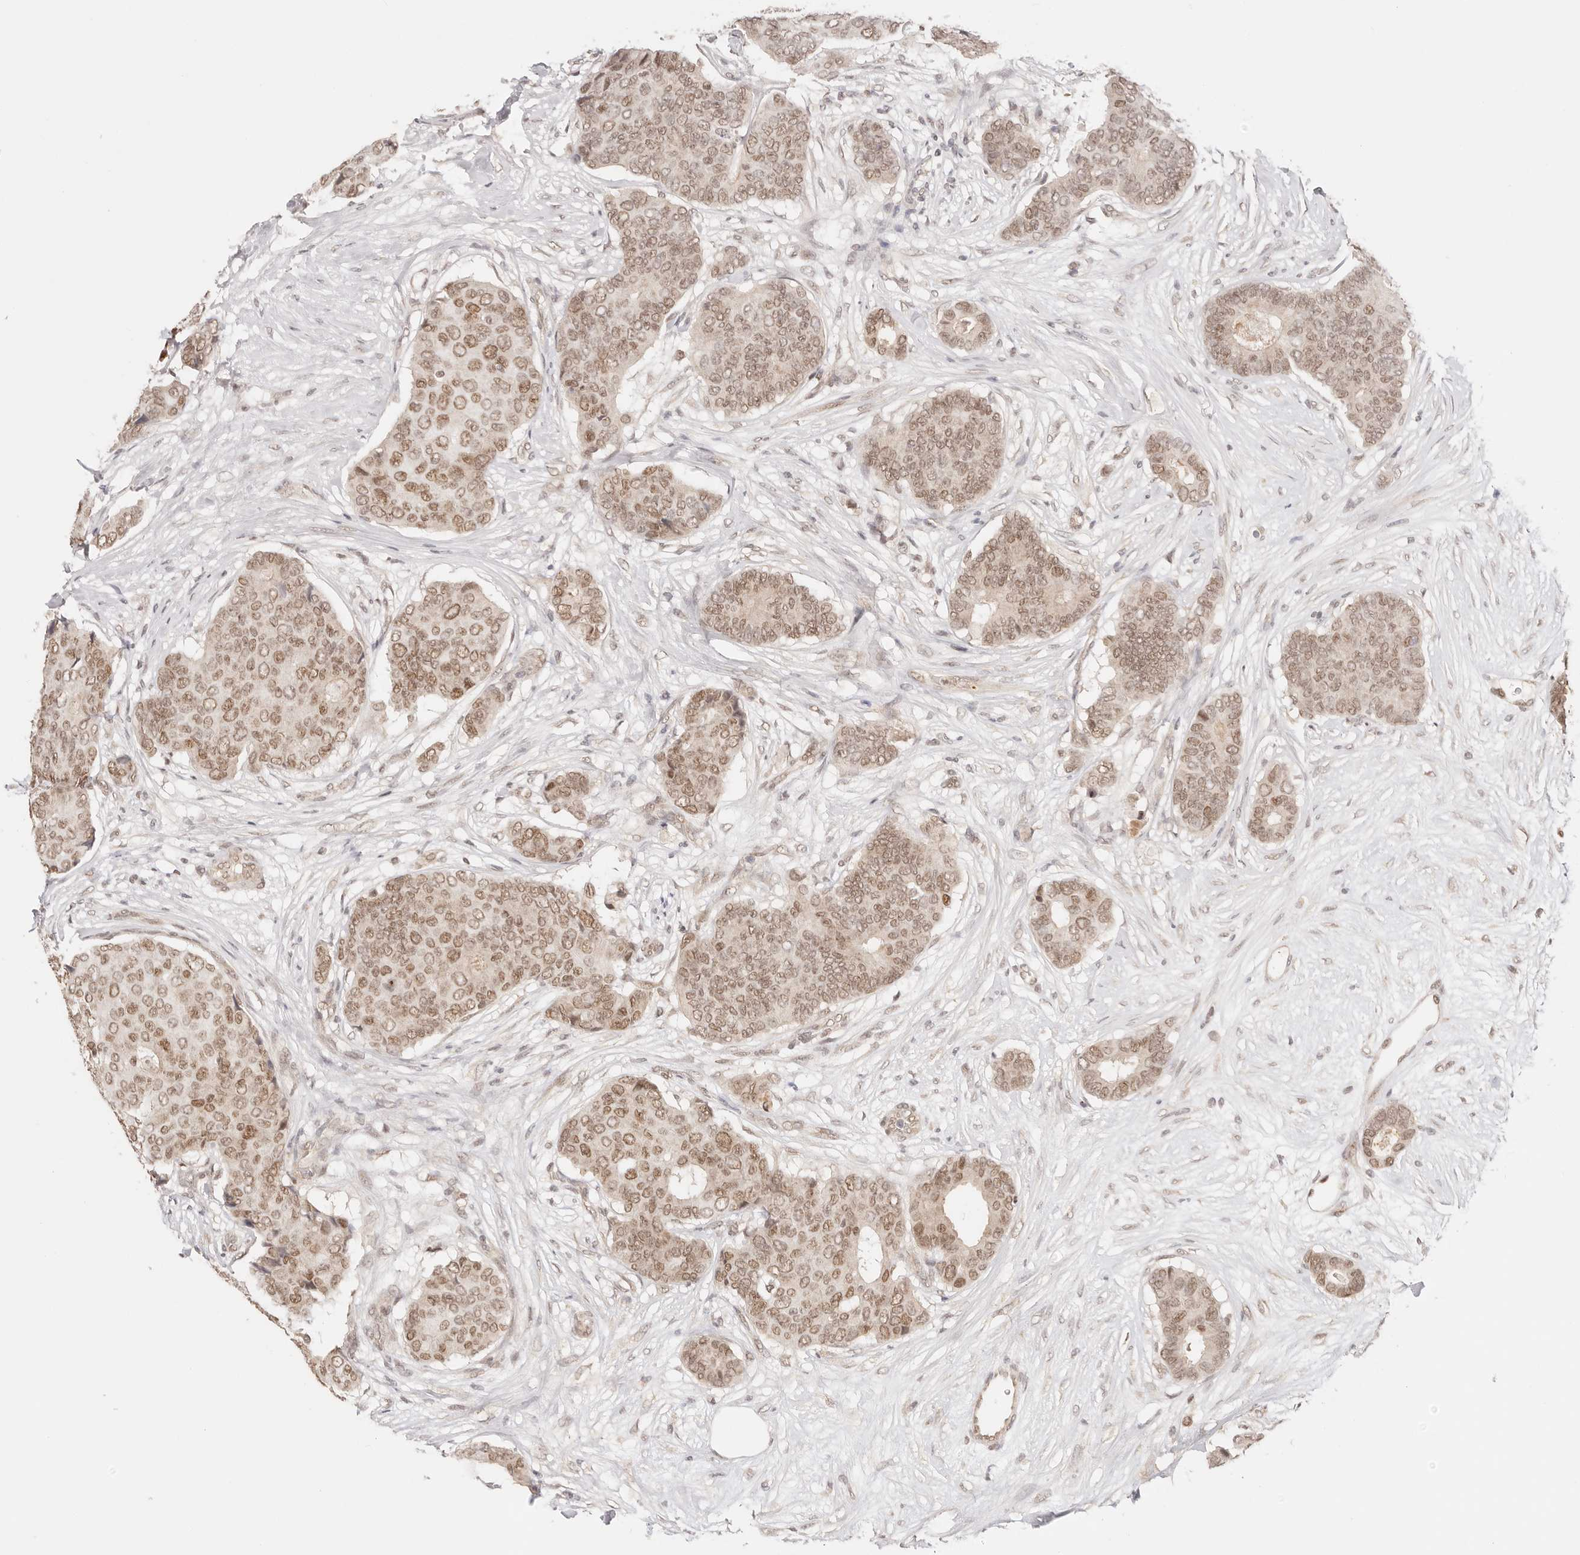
{"staining": {"intensity": "moderate", "quantity": ">75%", "location": "nuclear"}, "tissue": "breast cancer", "cell_type": "Tumor cells", "image_type": "cancer", "snomed": [{"axis": "morphology", "description": "Duct carcinoma"}, {"axis": "topography", "description": "Breast"}], "caption": "Protein staining of breast cancer (intraductal carcinoma) tissue shows moderate nuclear expression in approximately >75% of tumor cells. (Stains: DAB in brown, nuclei in blue, Microscopy: brightfield microscopy at high magnification).", "gene": "RFC3", "patient": {"sex": "female", "age": 75}}